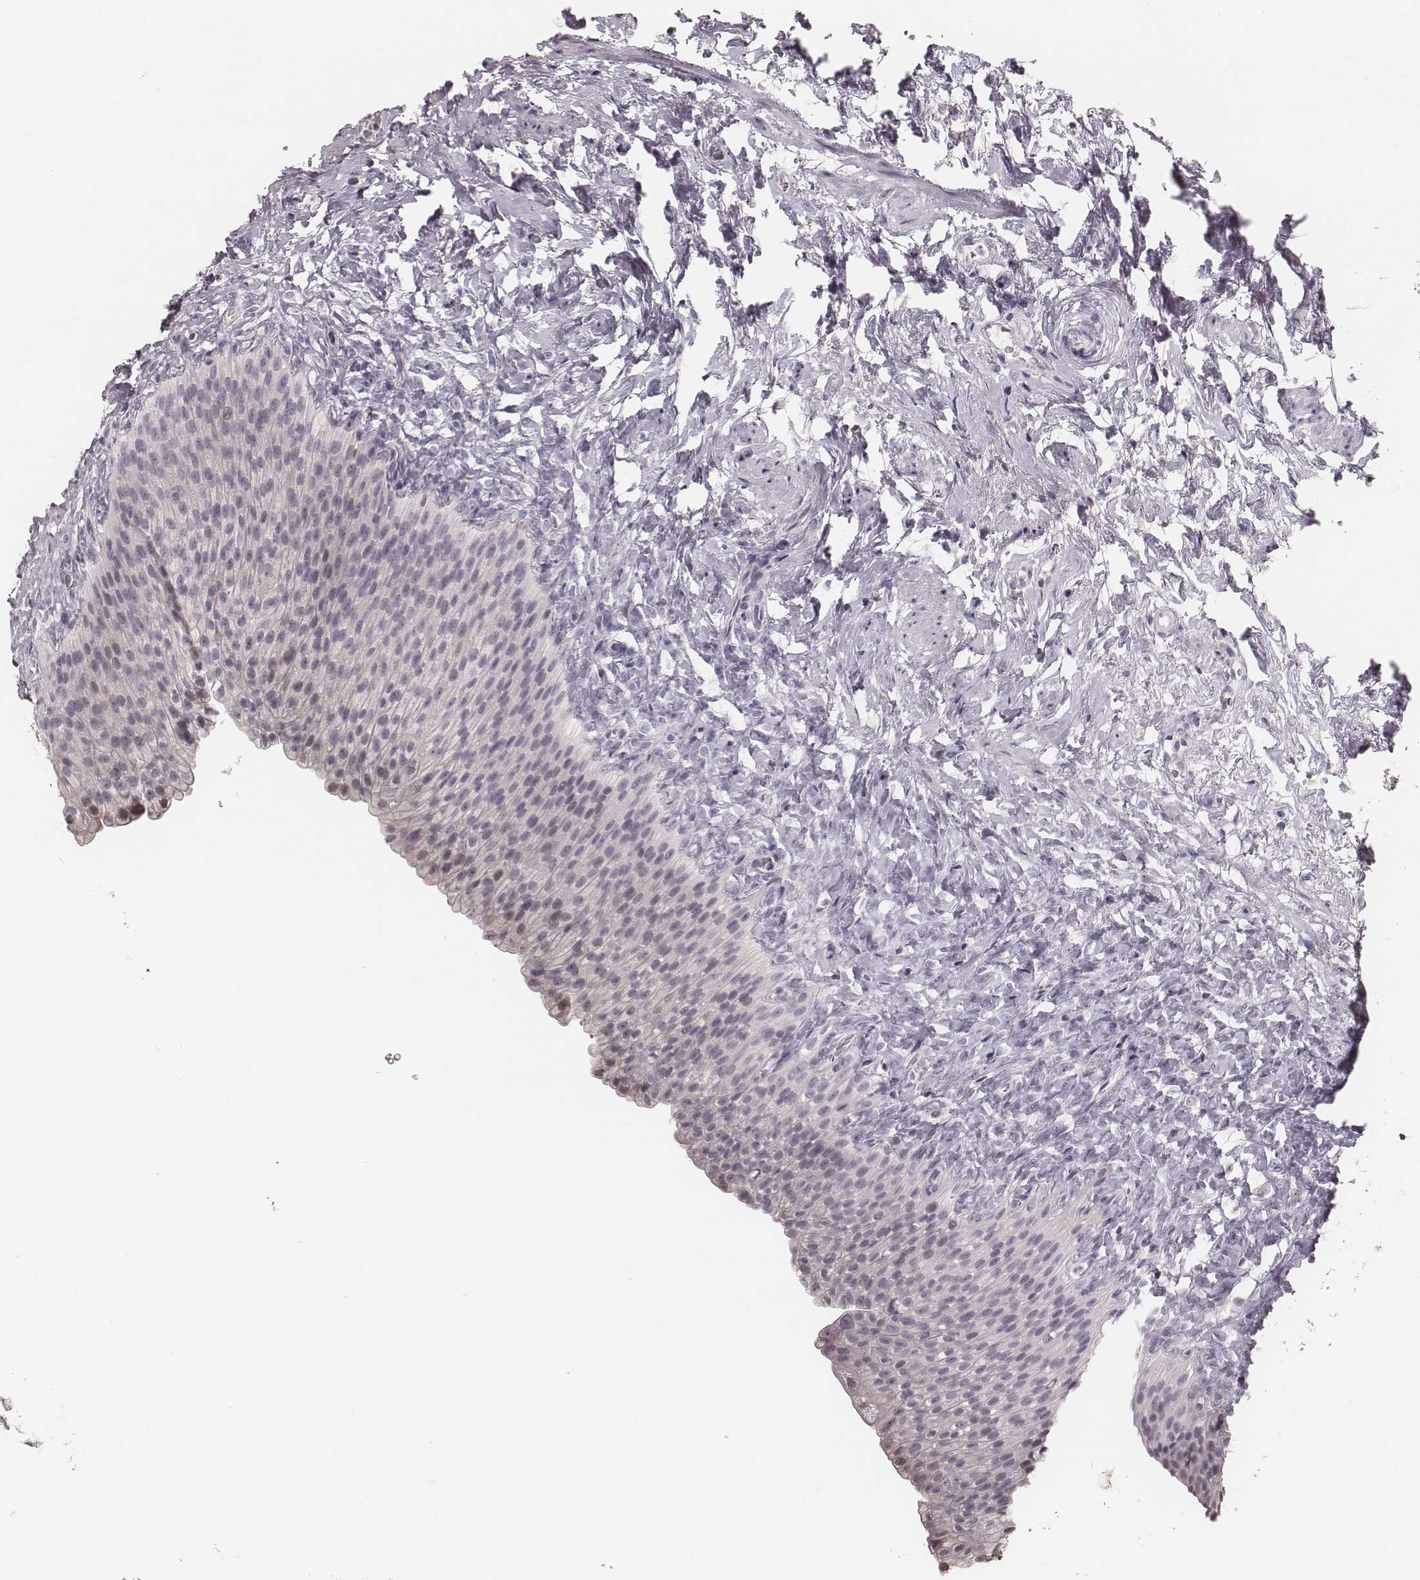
{"staining": {"intensity": "negative", "quantity": "none", "location": "none"}, "tissue": "urinary bladder", "cell_type": "Urothelial cells", "image_type": "normal", "snomed": [{"axis": "morphology", "description": "Normal tissue, NOS"}, {"axis": "topography", "description": "Urinary bladder"}], "caption": "Immunohistochemistry of benign human urinary bladder demonstrates no positivity in urothelial cells. Nuclei are stained in blue.", "gene": "S100Z", "patient": {"sex": "male", "age": 76}}